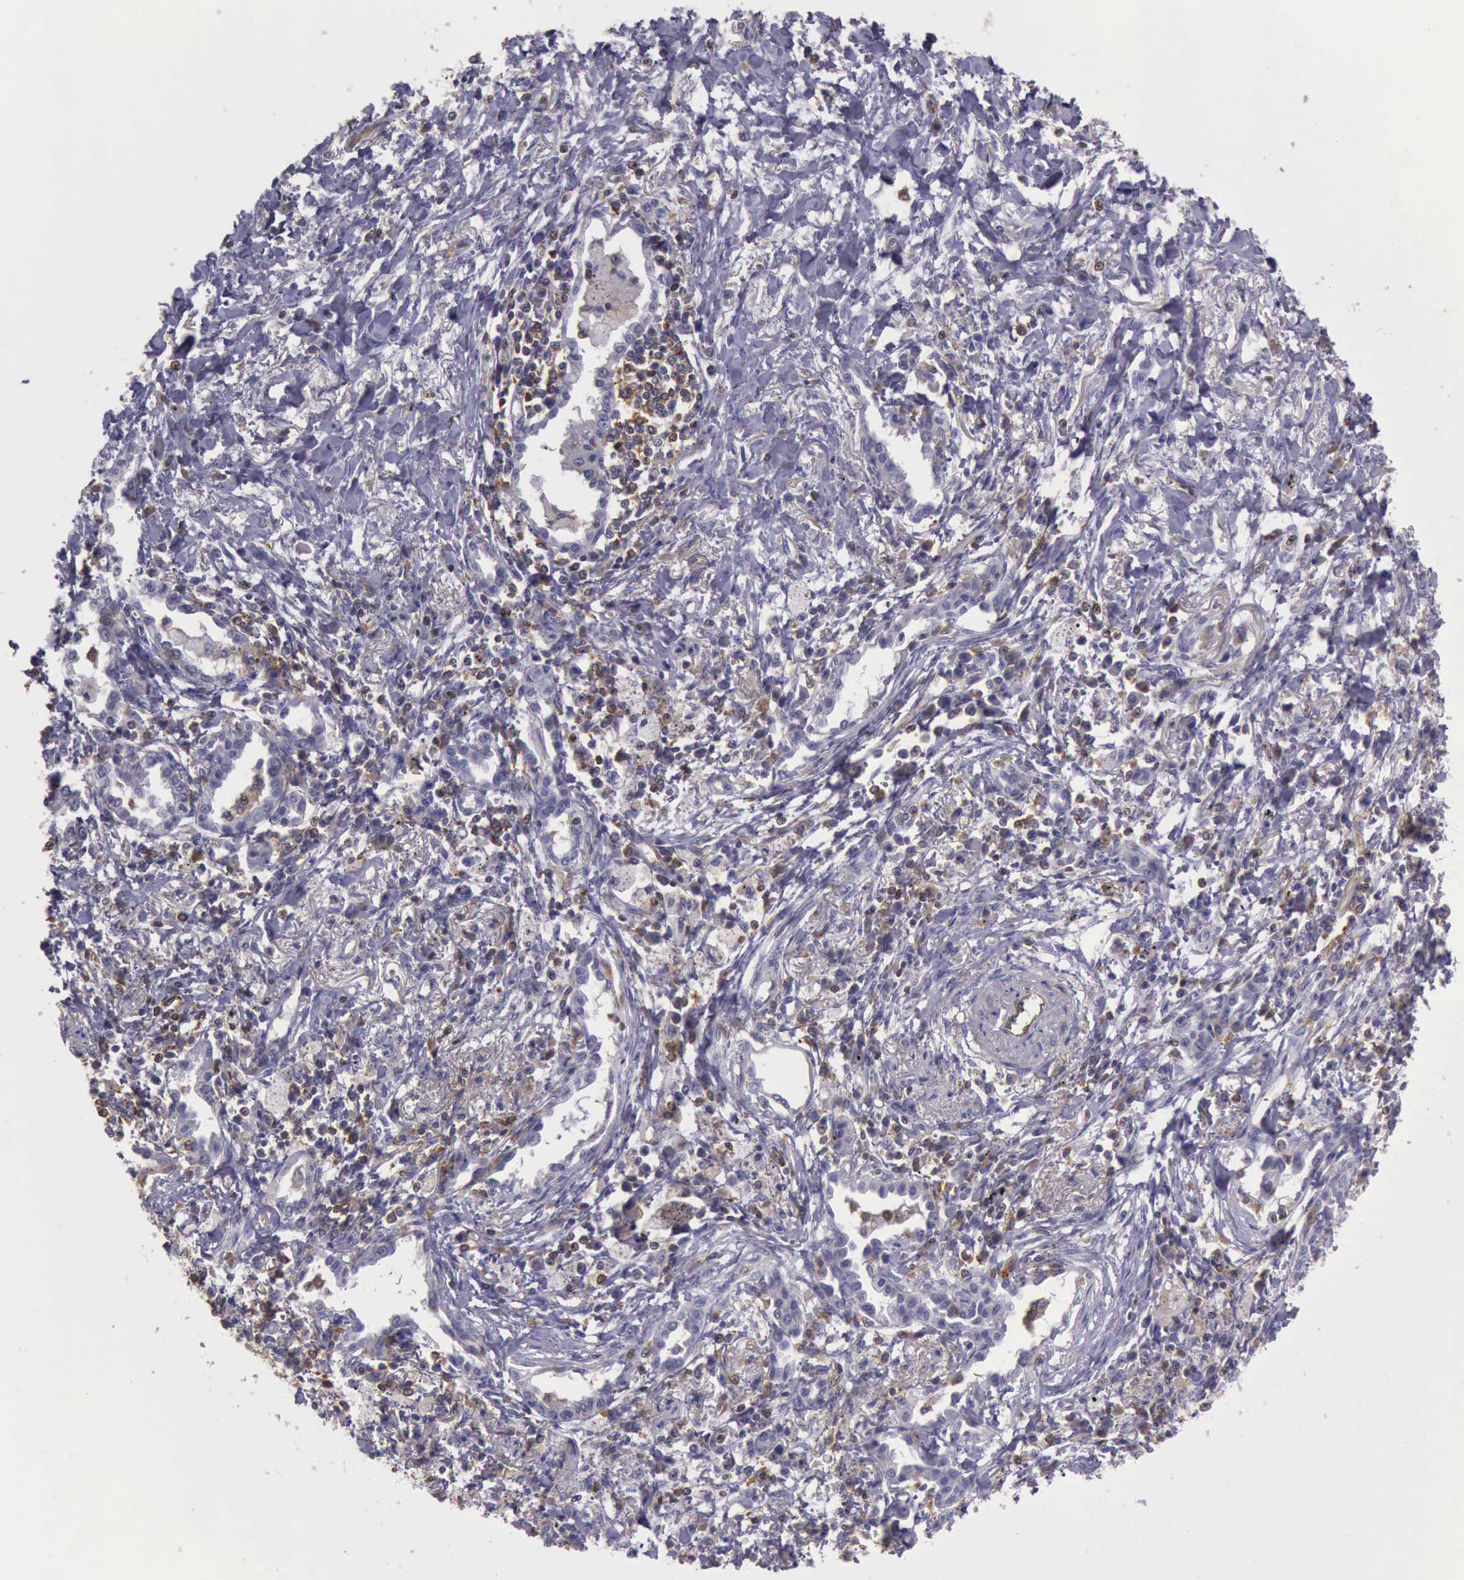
{"staining": {"intensity": "weak", "quantity": "<25%", "location": "cytoplasmic/membranous"}, "tissue": "lung cancer", "cell_type": "Tumor cells", "image_type": "cancer", "snomed": [{"axis": "morphology", "description": "Adenocarcinoma, NOS"}, {"axis": "topography", "description": "Lung"}], "caption": "Micrograph shows no protein expression in tumor cells of lung cancer (adenocarcinoma) tissue.", "gene": "ARHGAP4", "patient": {"sex": "male", "age": 60}}